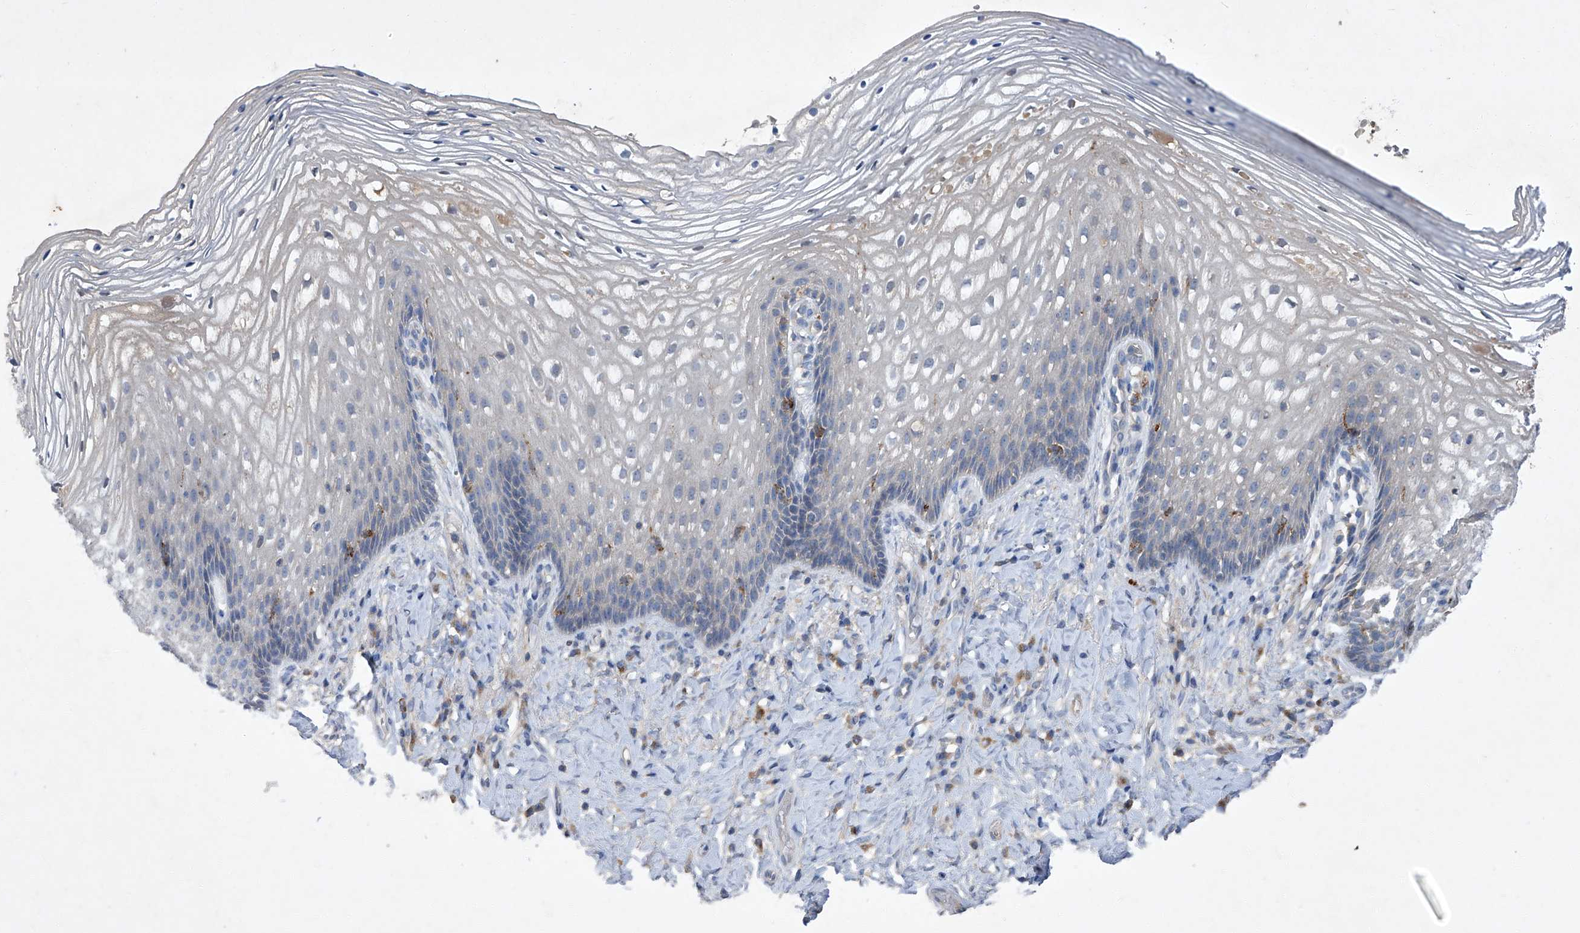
{"staining": {"intensity": "negative", "quantity": "none", "location": "none"}, "tissue": "vagina", "cell_type": "Squamous epithelial cells", "image_type": "normal", "snomed": [{"axis": "morphology", "description": "Normal tissue, NOS"}, {"axis": "topography", "description": "Vagina"}], "caption": "Protein analysis of benign vagina exhibits no significant expression in squamous epithelial cells.", "gene": "SBK2", "patient": {"sex": "female", "age": 60}}